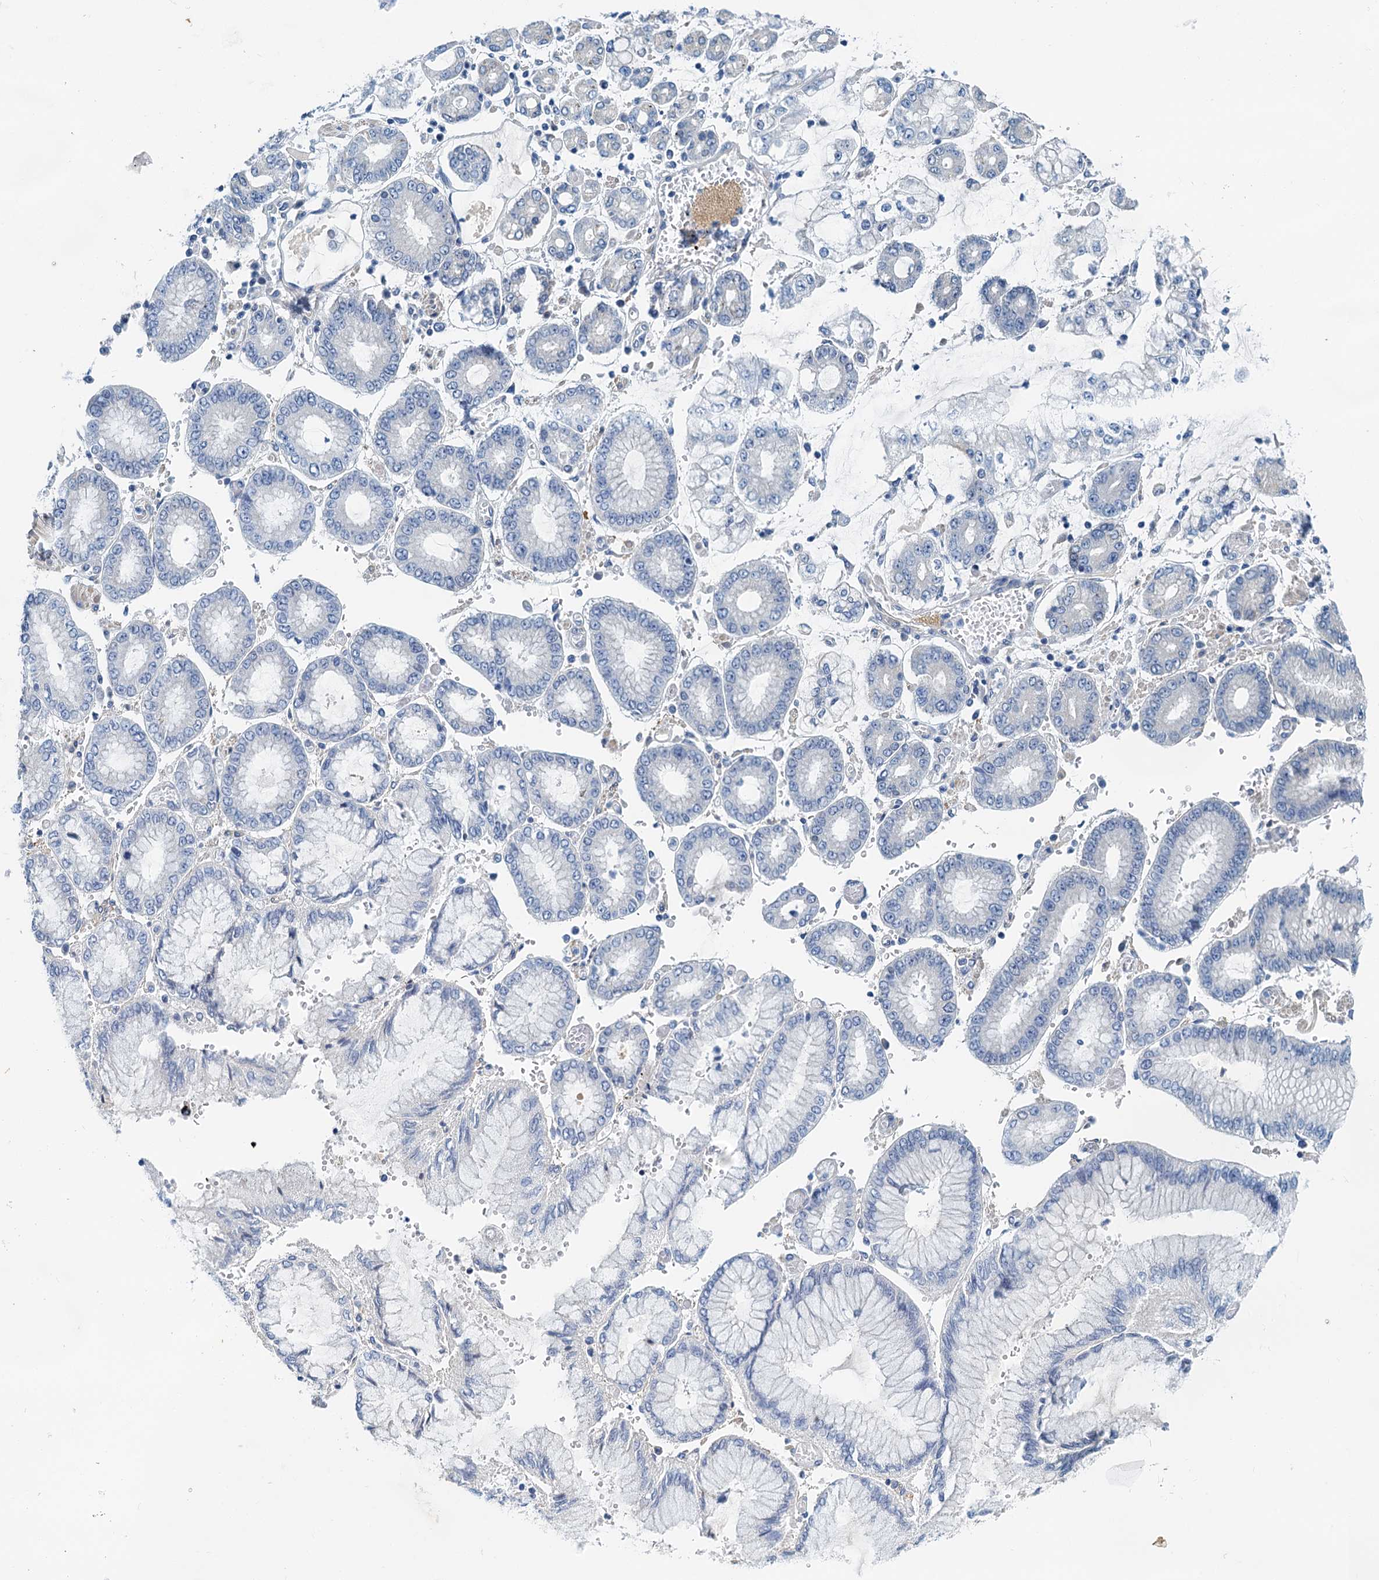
{"staining": {"intensity": "negative", "quantity": "none", "location": "none"}, "tissue": "stomach cancer", "cell_type": "Tumor cells", "image_type": "cancer", "snomed": [{"axis": "morphology", "description": "Adenocarcinoma, NOS"}, {"axis": "topography", "description": "Stomach"}], "caption": "This is an IHC photomicrograph of stomach adenocarcinoma. There is no expression in tumor cells.", "gene": "DTD1", "patient": {"sex": "male", "age": 76}}